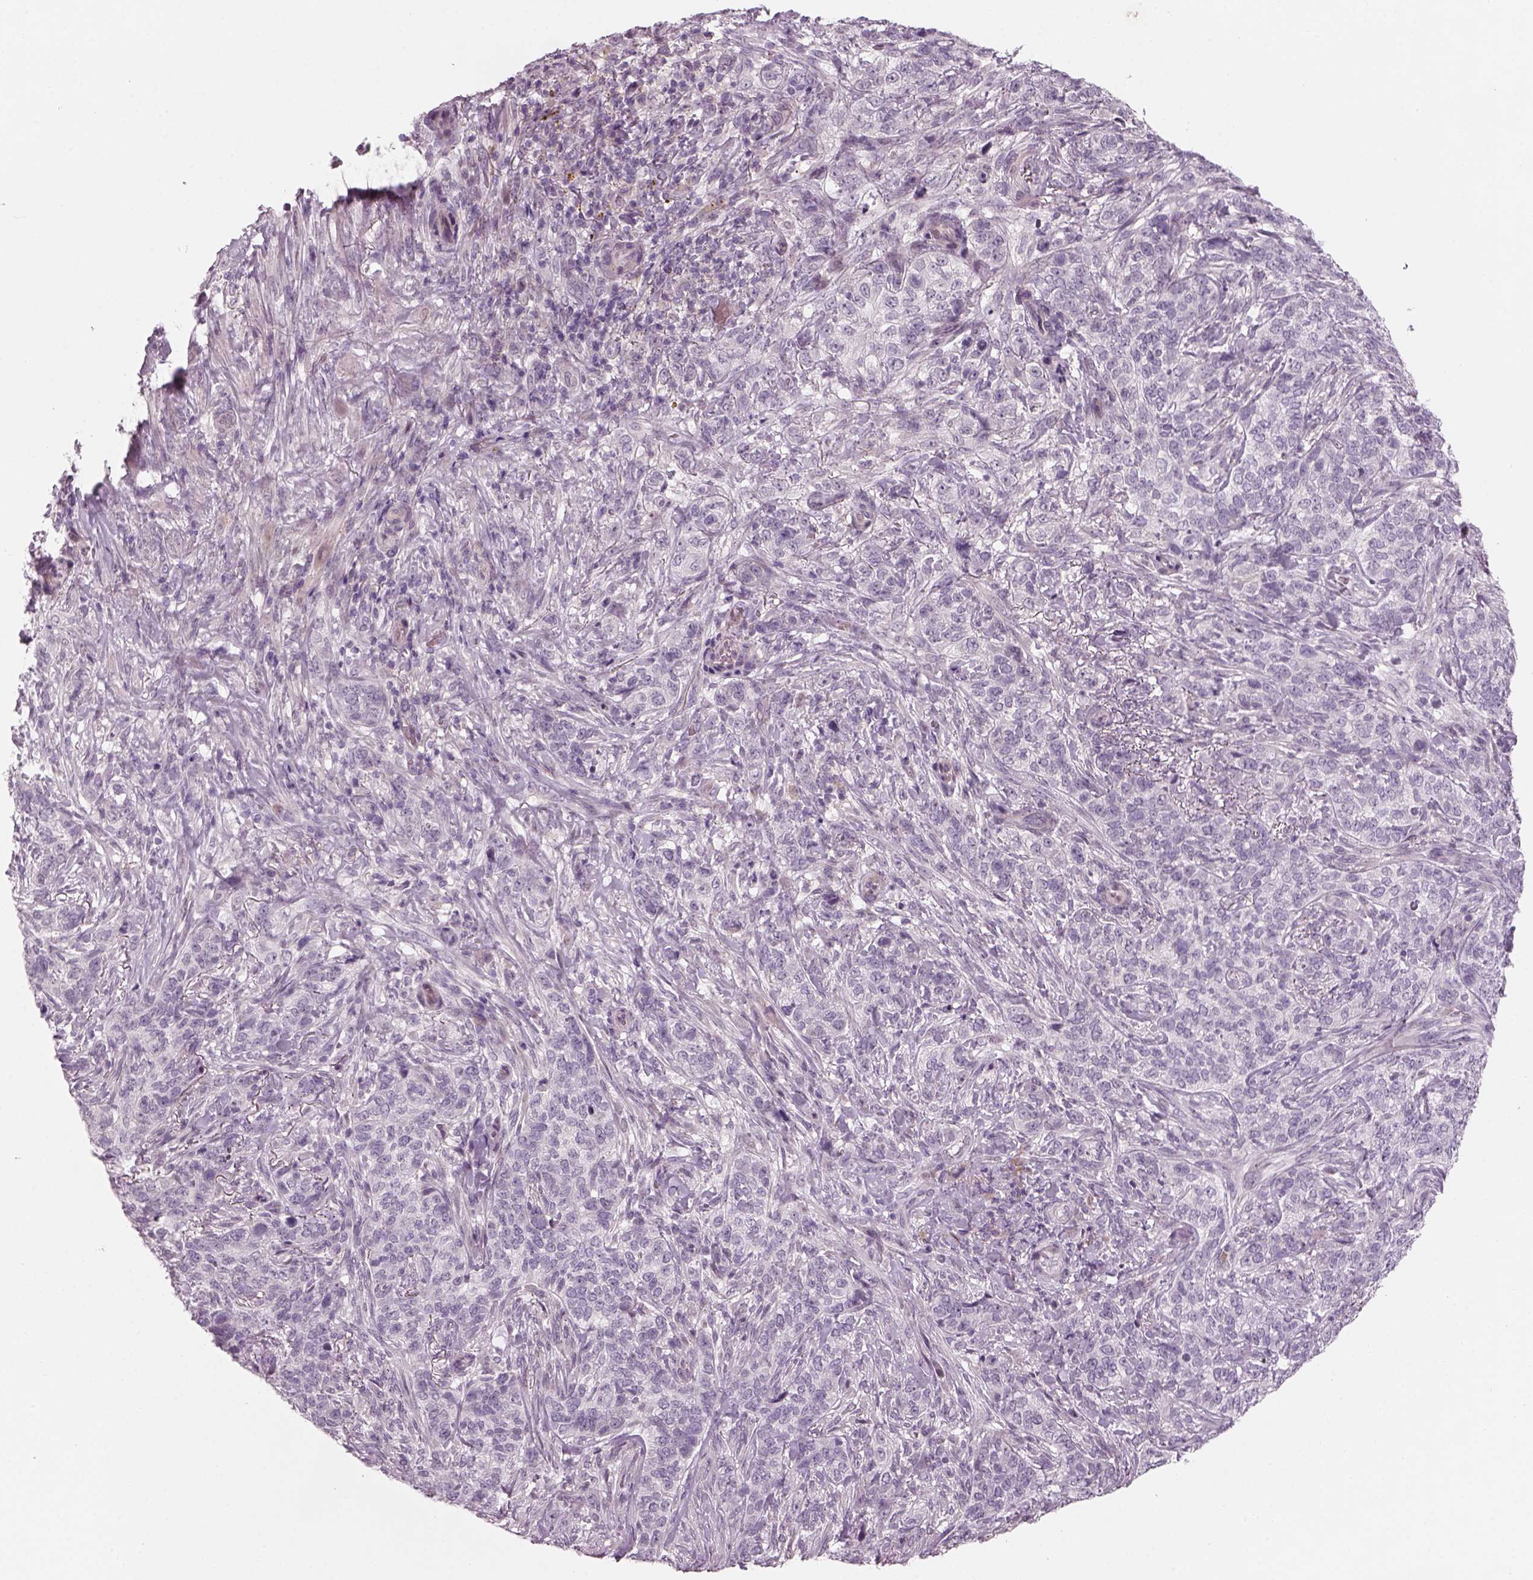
{"staining": {"intensity": "negative", "quantity": "none", "location": "none"}, "tissue": "skin cancer", "cell_type": "Tumor cells", "image_type": "cancer", "snomed": [{"axis": "morphology", "description": "Basal cell carcinoma"}, {"axis": "topography", "description": "Skin"}], "caption": "Immunohistochemistry (IHC) histopathology image of neoplastic tissue: human skin cancer stained with DAB displays no significant protein positivity in tumor cells.", "gene": "PENK", "patient": {"sex": "female", "age": 69}}